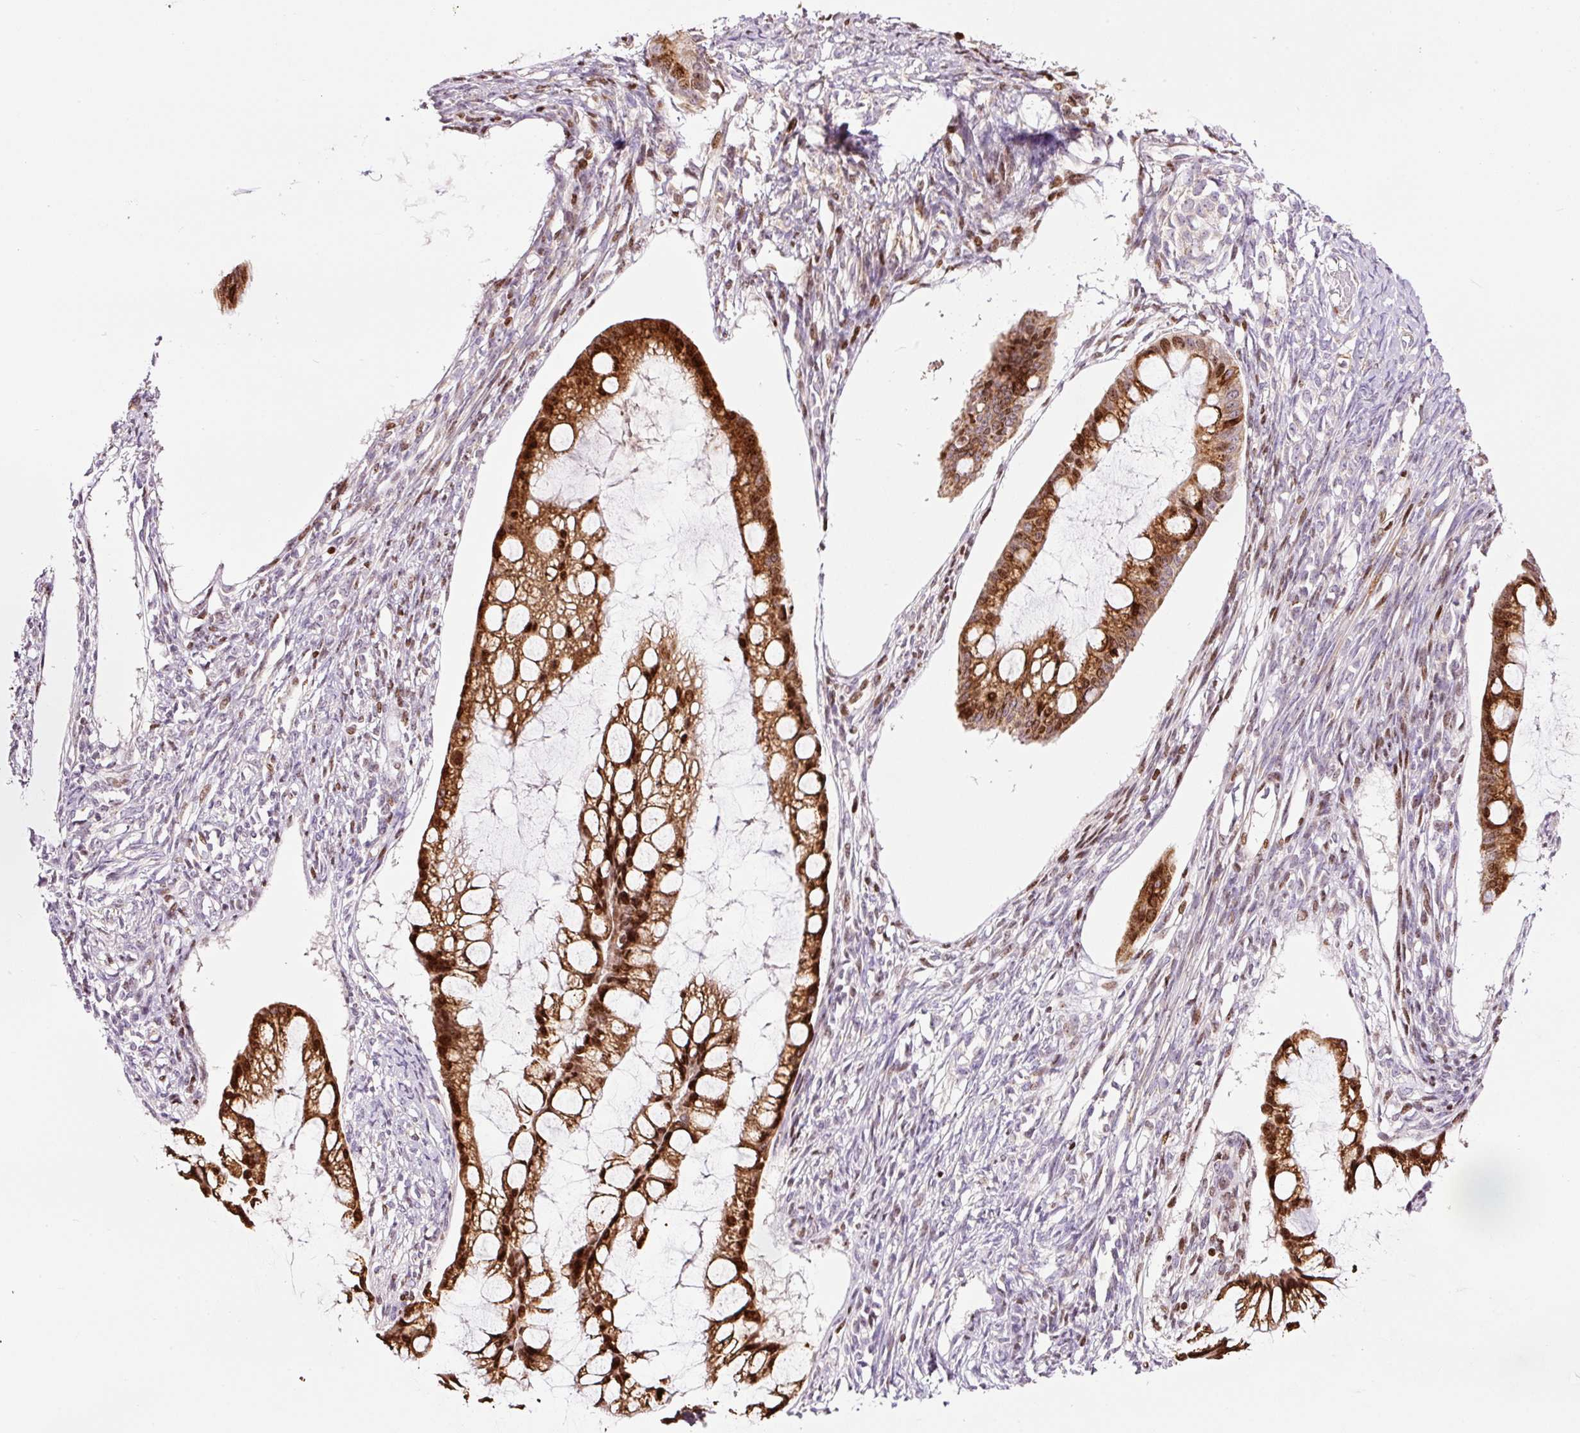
{"staining": {"intensity": "strong", "quantity": ">75%", "location": "cytoplasmic/membranous,nuclear"}, "tissue": "ovarian cancer", "cell_type": "Tumor cells", "image_type": "cancer", "snomed": [{"axis": "morphology", "description": "Cystadenocarcinoma, mucinous, NOS"}, {"axis": "topography", "description": "Ovary"}], "caption": "Mucinous cystadenocarcinoma (ovarian) tissue demonstrates strong cytoplasmic/membranous and nuclear positivity in approximately >75% of tumor cells, visualized by immunohistochemistry. (brown staining indicates protein expression, while blue staining denotes nuclei).", "gene": "TMEM8B", "patient": {"sex": "female", "age": 73}}